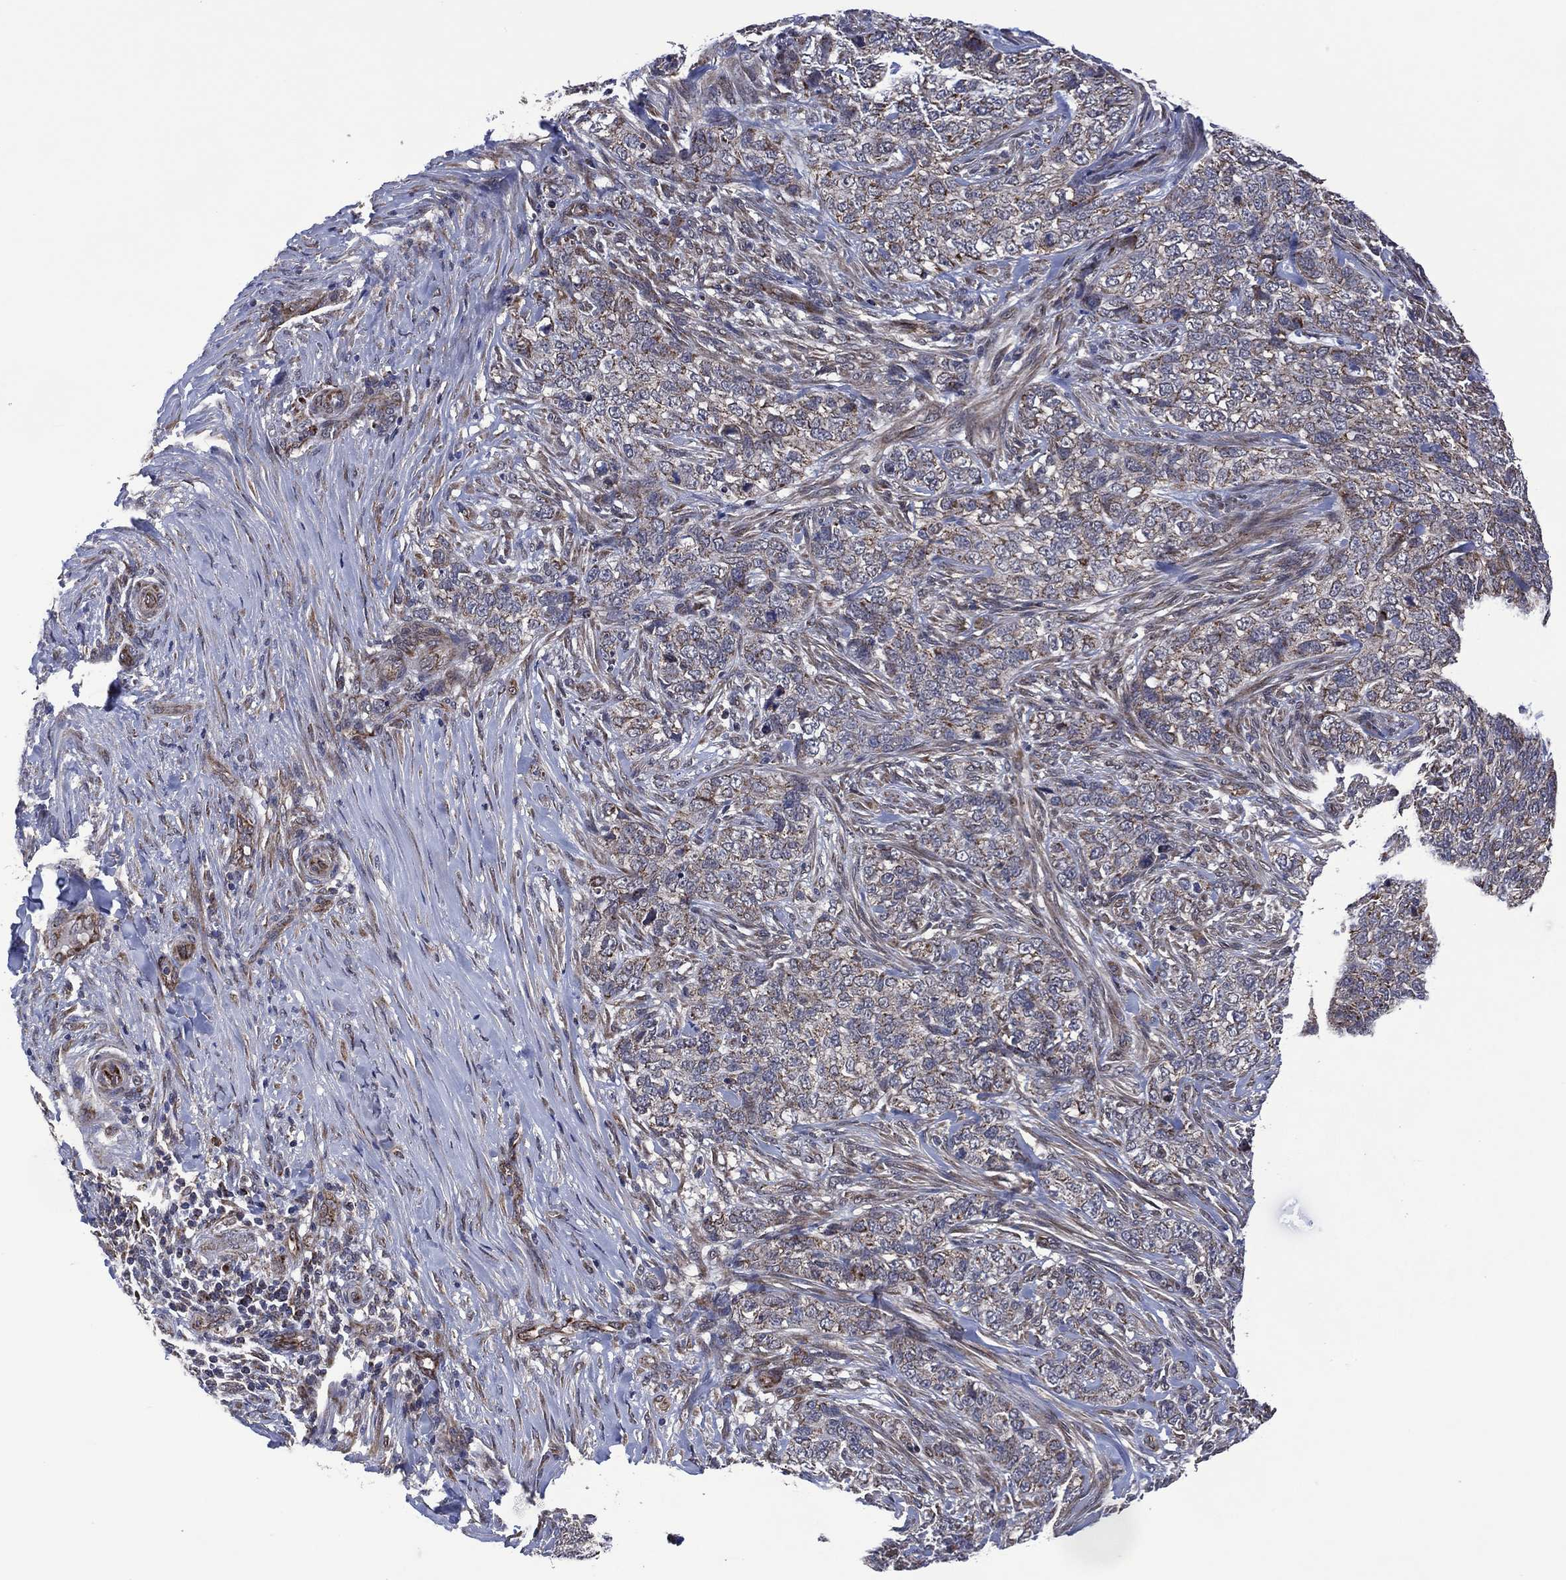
{"staining": {"intensity": "negative", "quantity": "none", "location": "none"}, "tissue": "skin cancer", "cell_type": "Tumor cells", "image_type": "cancer", "snomed": [{"axis": "morphology", "description": "Basal cell carcinoma"}, {"axis": "topography", "description": "Skin"}], "caption": "Skin cancer was stained to show a protein in brown. There is no significant staining in tumor cells.", "gene": "HTD2", "patient": {"sex": "female", "age": 69}}